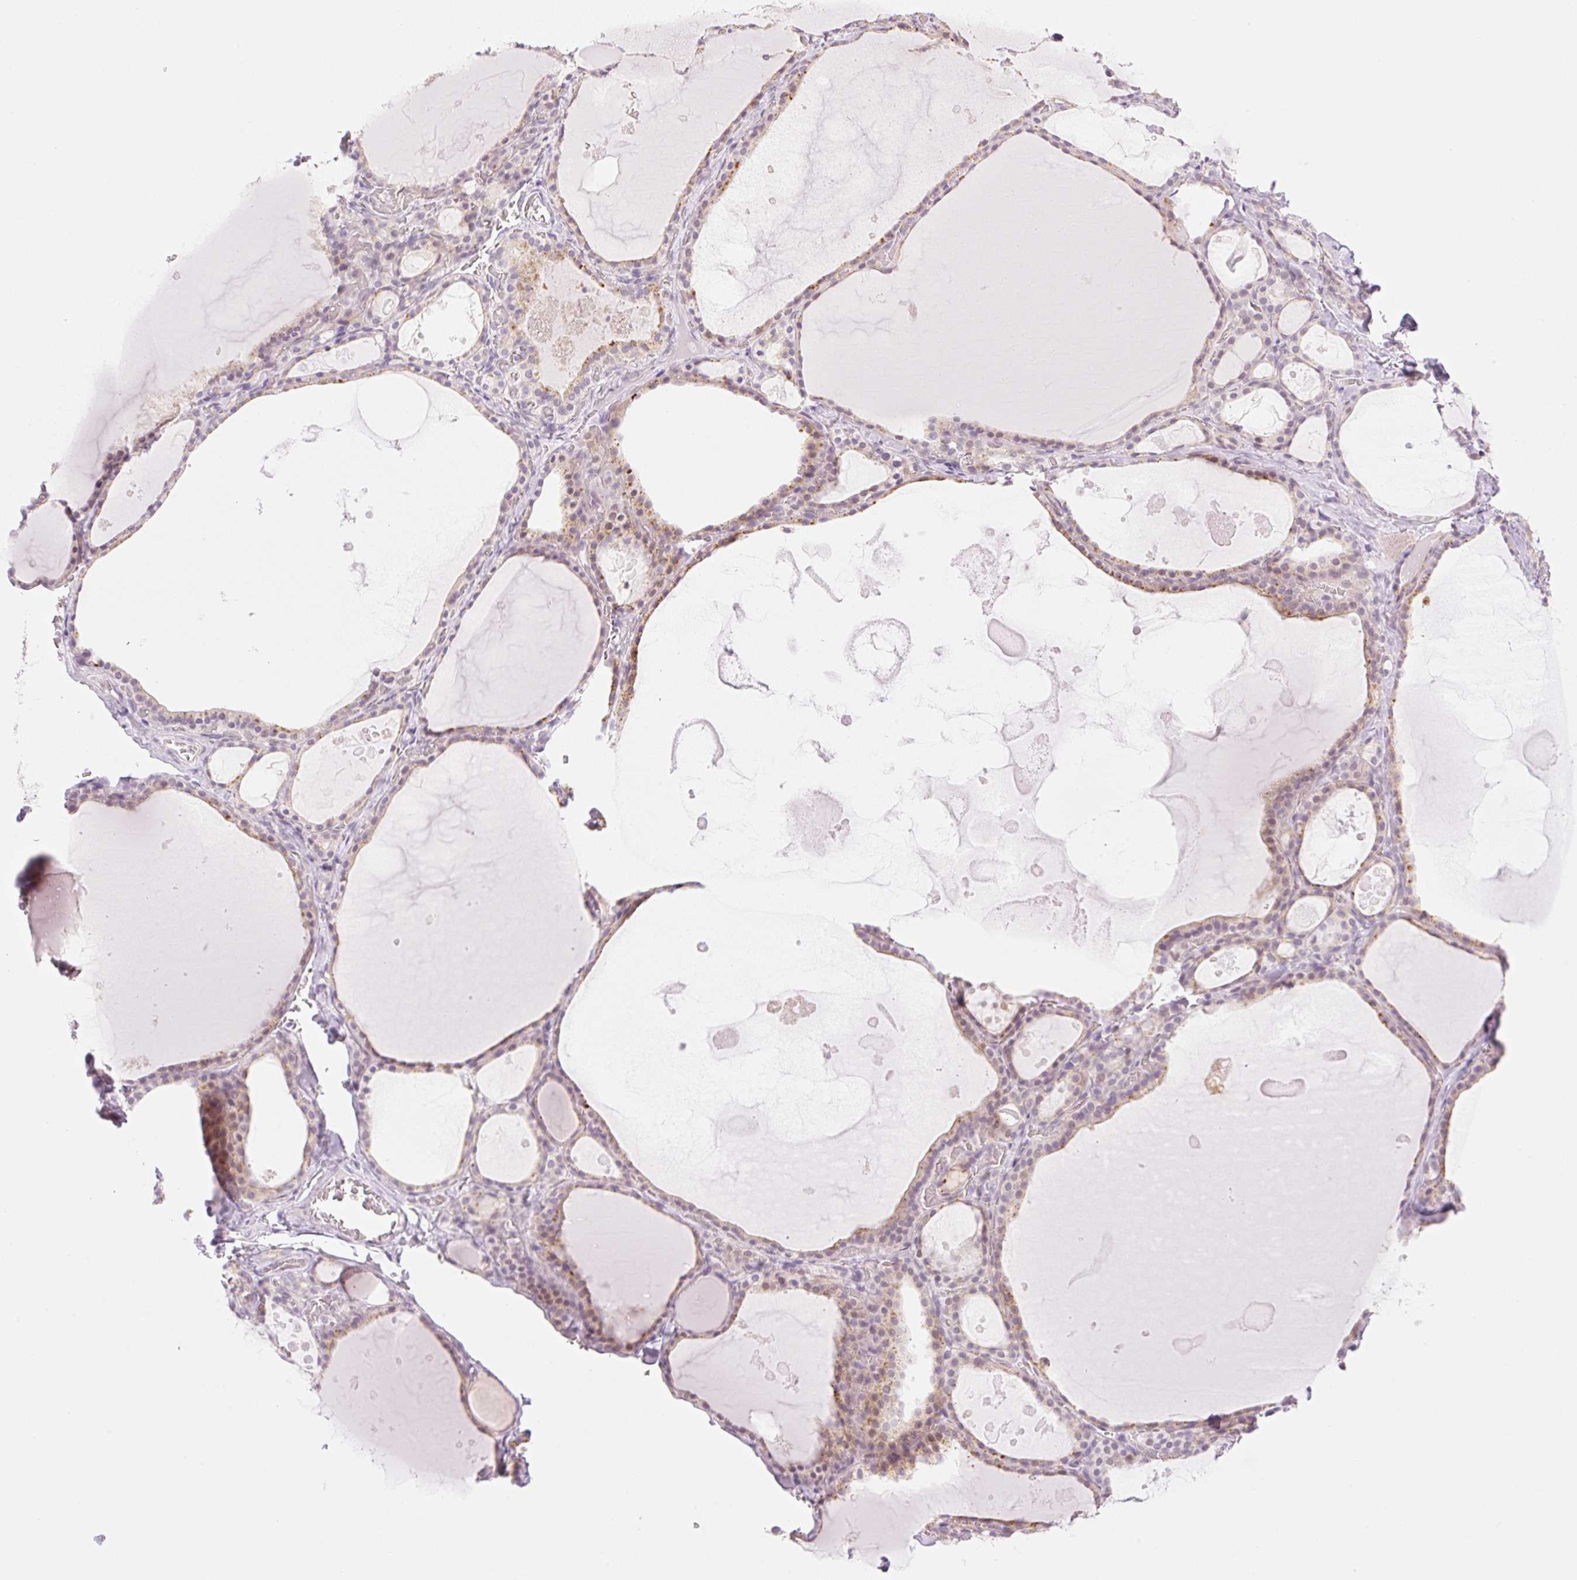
{"staining": {"intensity": "moderate", "quantity": "25%-75%", "location": "cytoplasmic/membranous"}, "tissue": "thyroid gland", "cell_type": "Glandular cells", "image_type": "normal", "snomed": [{"axis": "morphology", "description": "Normal tissue, NOS"}, {"axis": "topography", "description": "Thyroid gland"}], "caption": "Immunohistochemical staining of benign human thyroid gland exhibits moderate cytoplasmic/membranous protein staining in about 25%-75% of glandular cells. The staining was performed using DAB, with brown indicating positive protein expression. Nuclei are stained blue with hematoxylin.", "gene": "SPRYD4", "patient": {"sex": "male", "age": 56}}